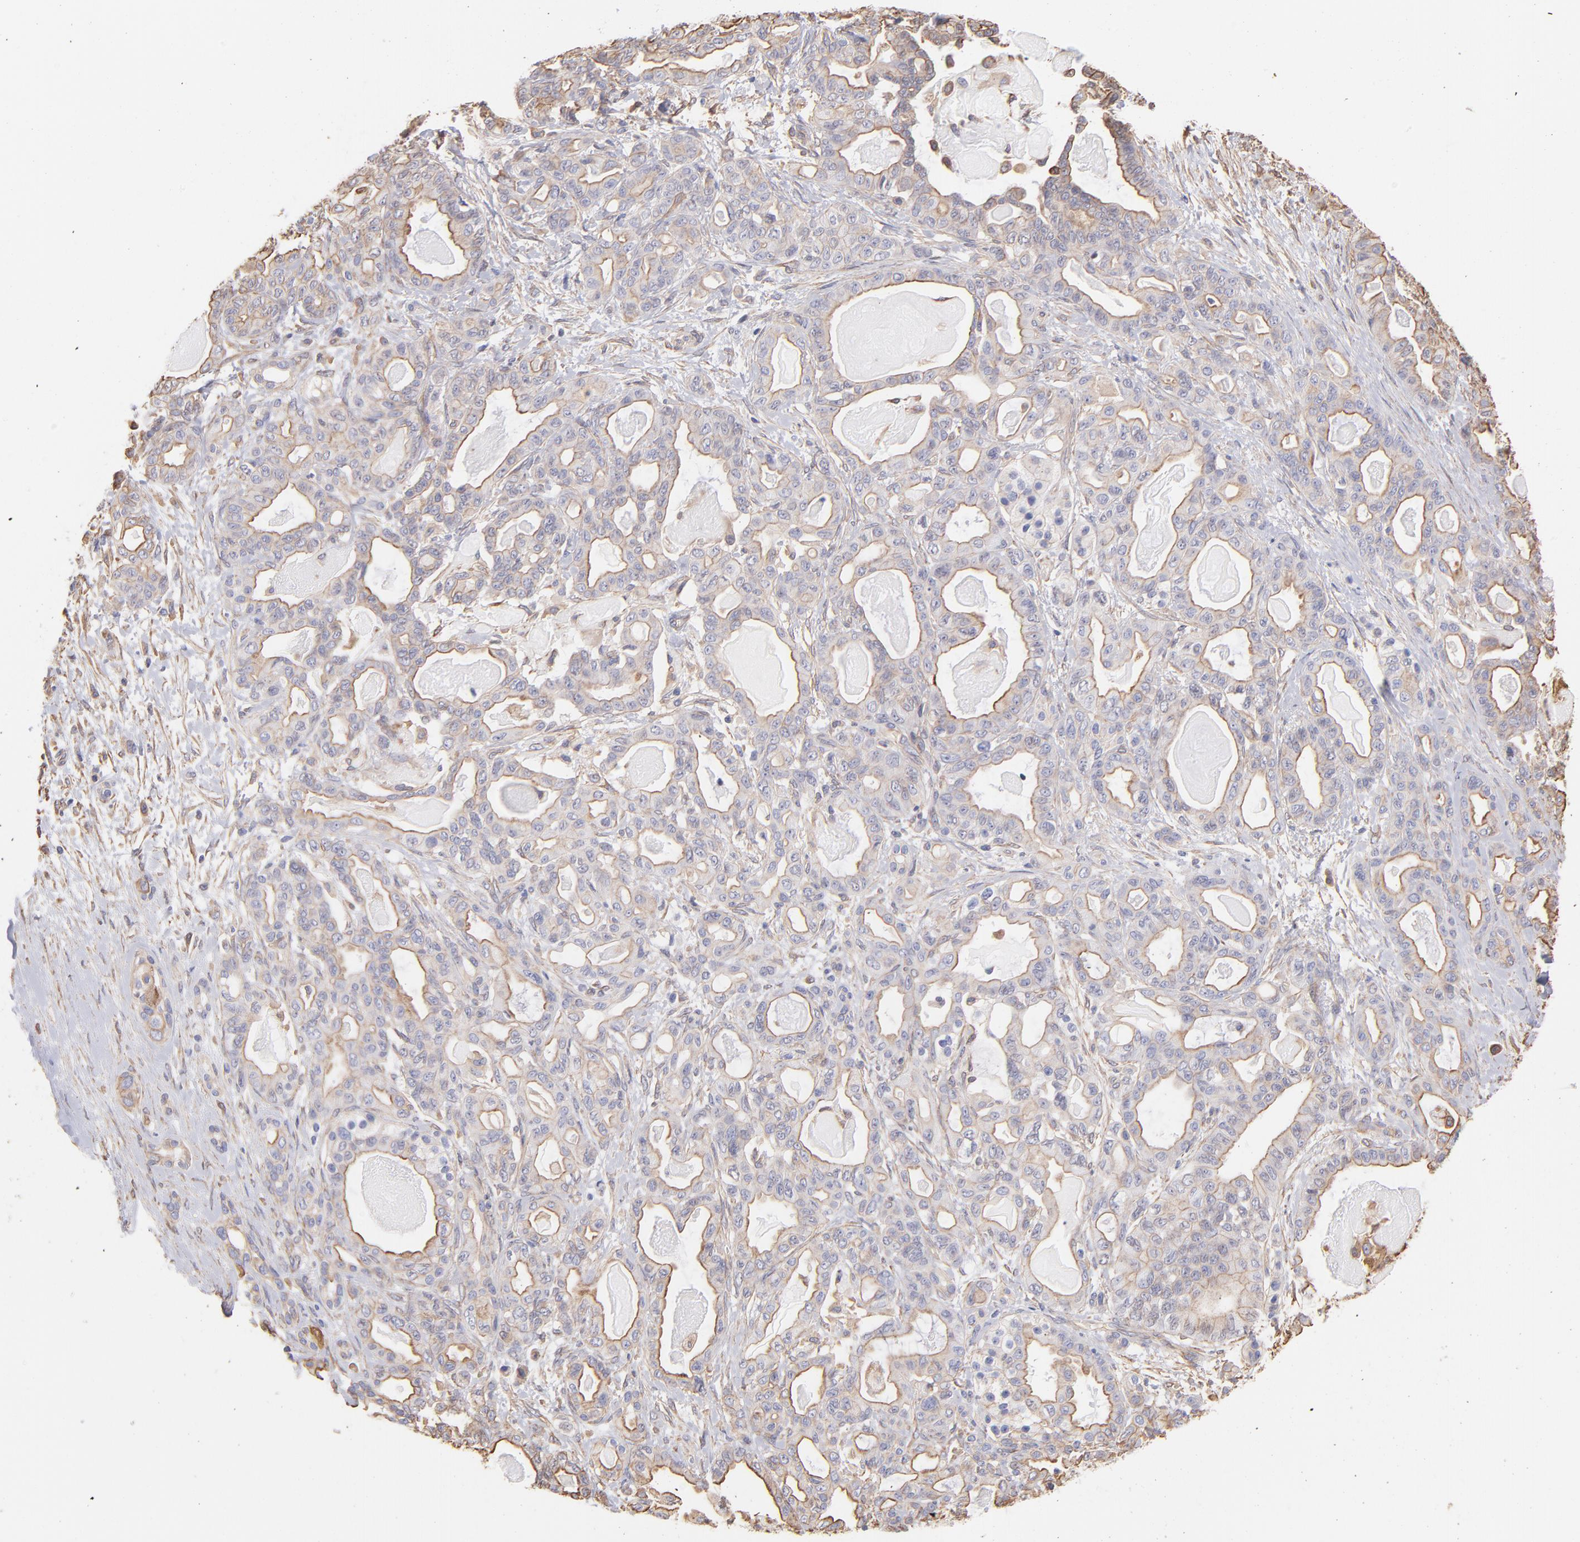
{"staining": {"intensity": "moderate", "quantity": ">75%", "location": "cytoplasmic/membranous"}, "tissue": "pancreatic cancer", "cell_type": "Tumor cells", "image_type": "cancer", "snomed": [{"axis": "morphology", "description": "Adenocarcinoma, NOS"}, {"axis": "topography", "description": "Pancreas"}], "caption": "Brown immunohistochemical staining in pancreatic cancer (adenocarcinoma) shows moderate cytoplasmic/membranous expression in about >75% of tumor cells.", "gene": "PLEC", "patient": {"sex": "male", "age": 63}}